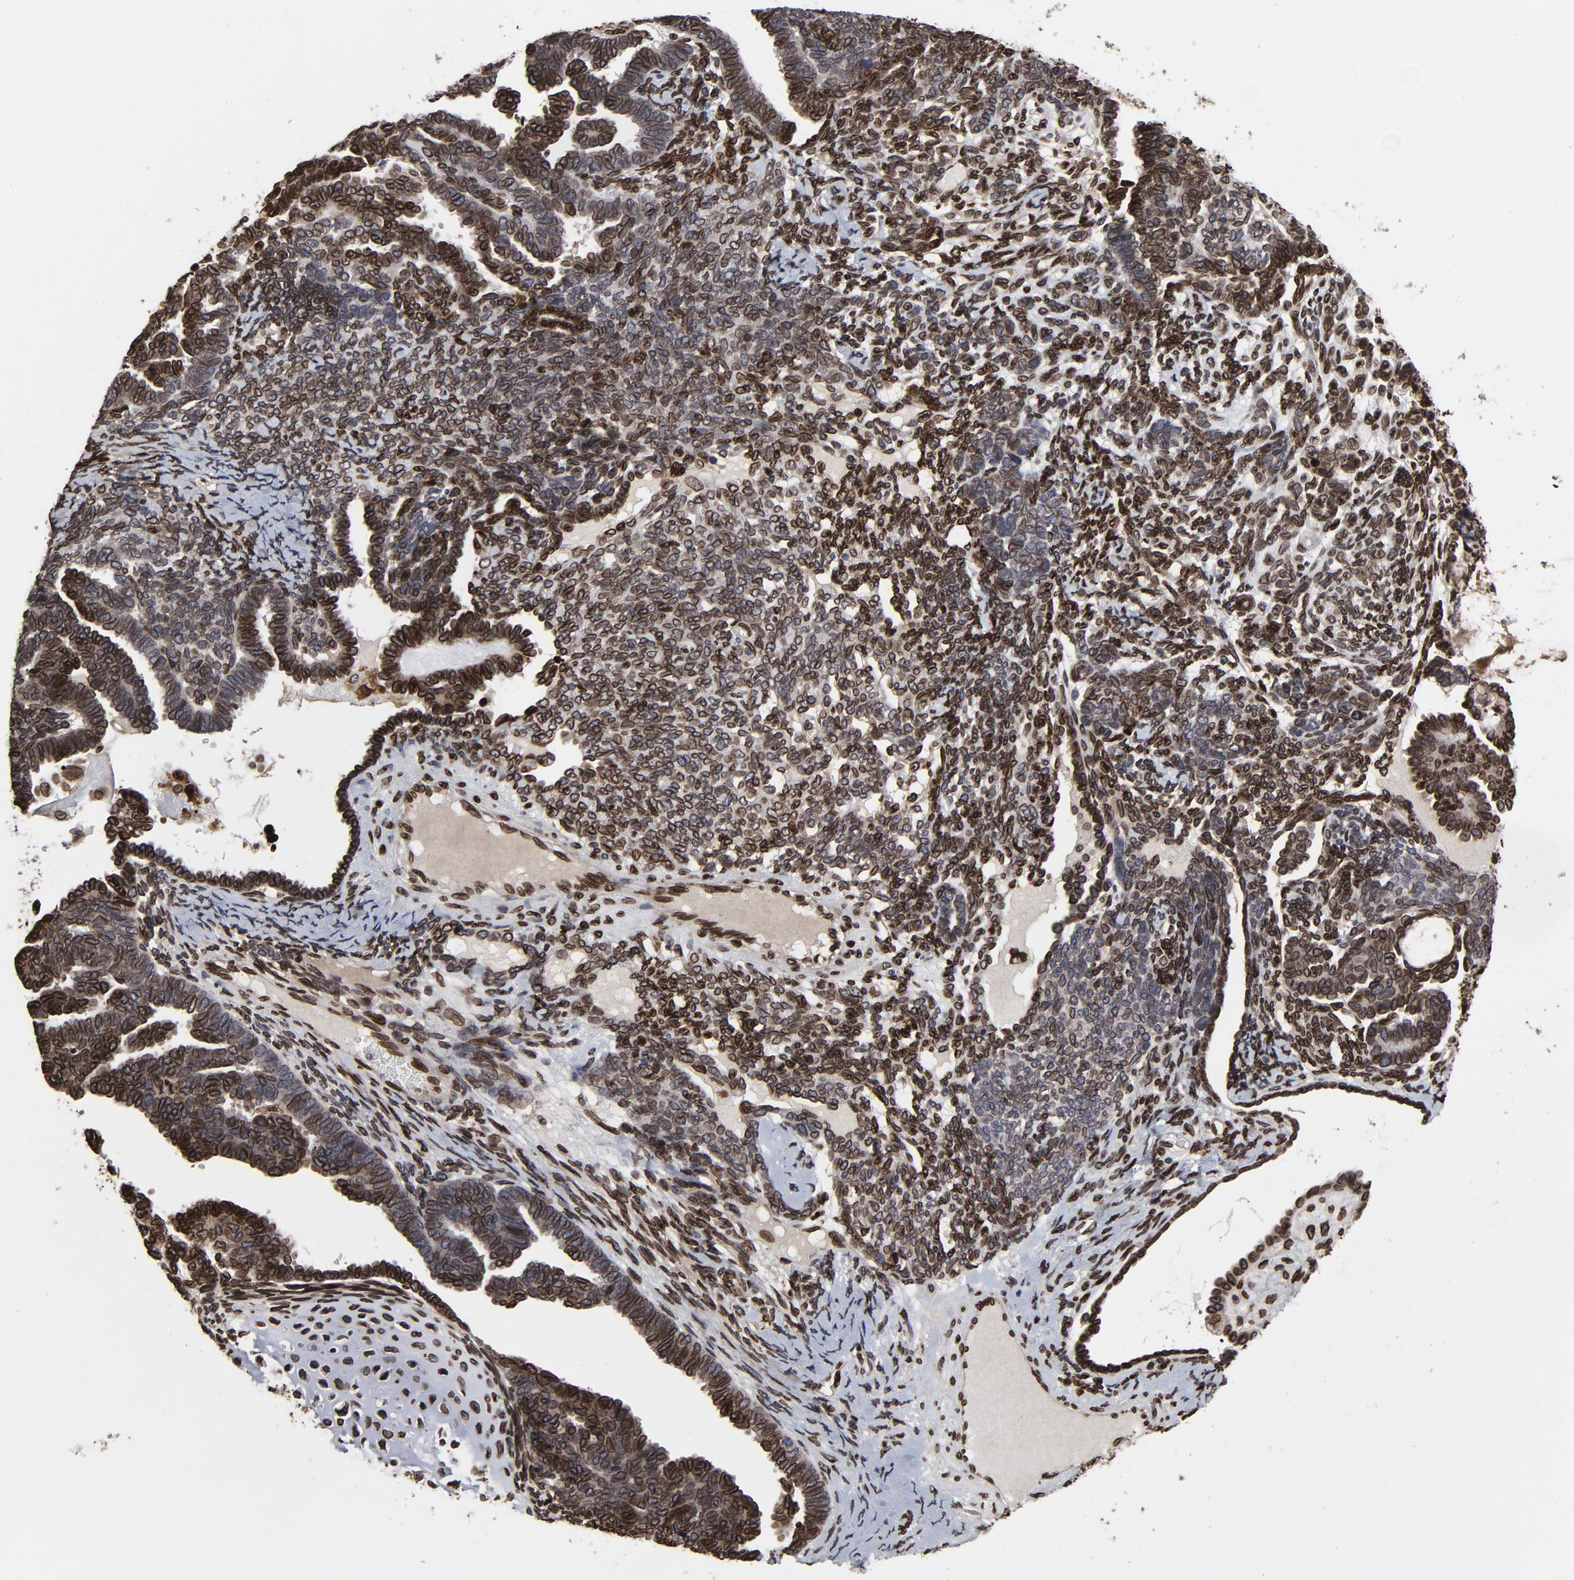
{"staining": {"intensity": "strong", "quantity": "25%-75%", "location": "cytoplasmic/membranous,nuclear"}, "tissue": "endometrial cancer", "cell_type": "Tumor cells", "image_type": "cancer", "snomed": [{"axis": "morphology", "description": "Neoplasm, malignant, NOS"}, {"axis": "topography", "description": "Endometrium"}], "caption": "Endometrial cancer stained with a brown dye demonstrates strong cytoplasmic/membranous and nuclear positive expression in approximately 25%-75% of tumor cells.", "gene": "LMNA", "patient": {"sex": "female", "age": 74}}